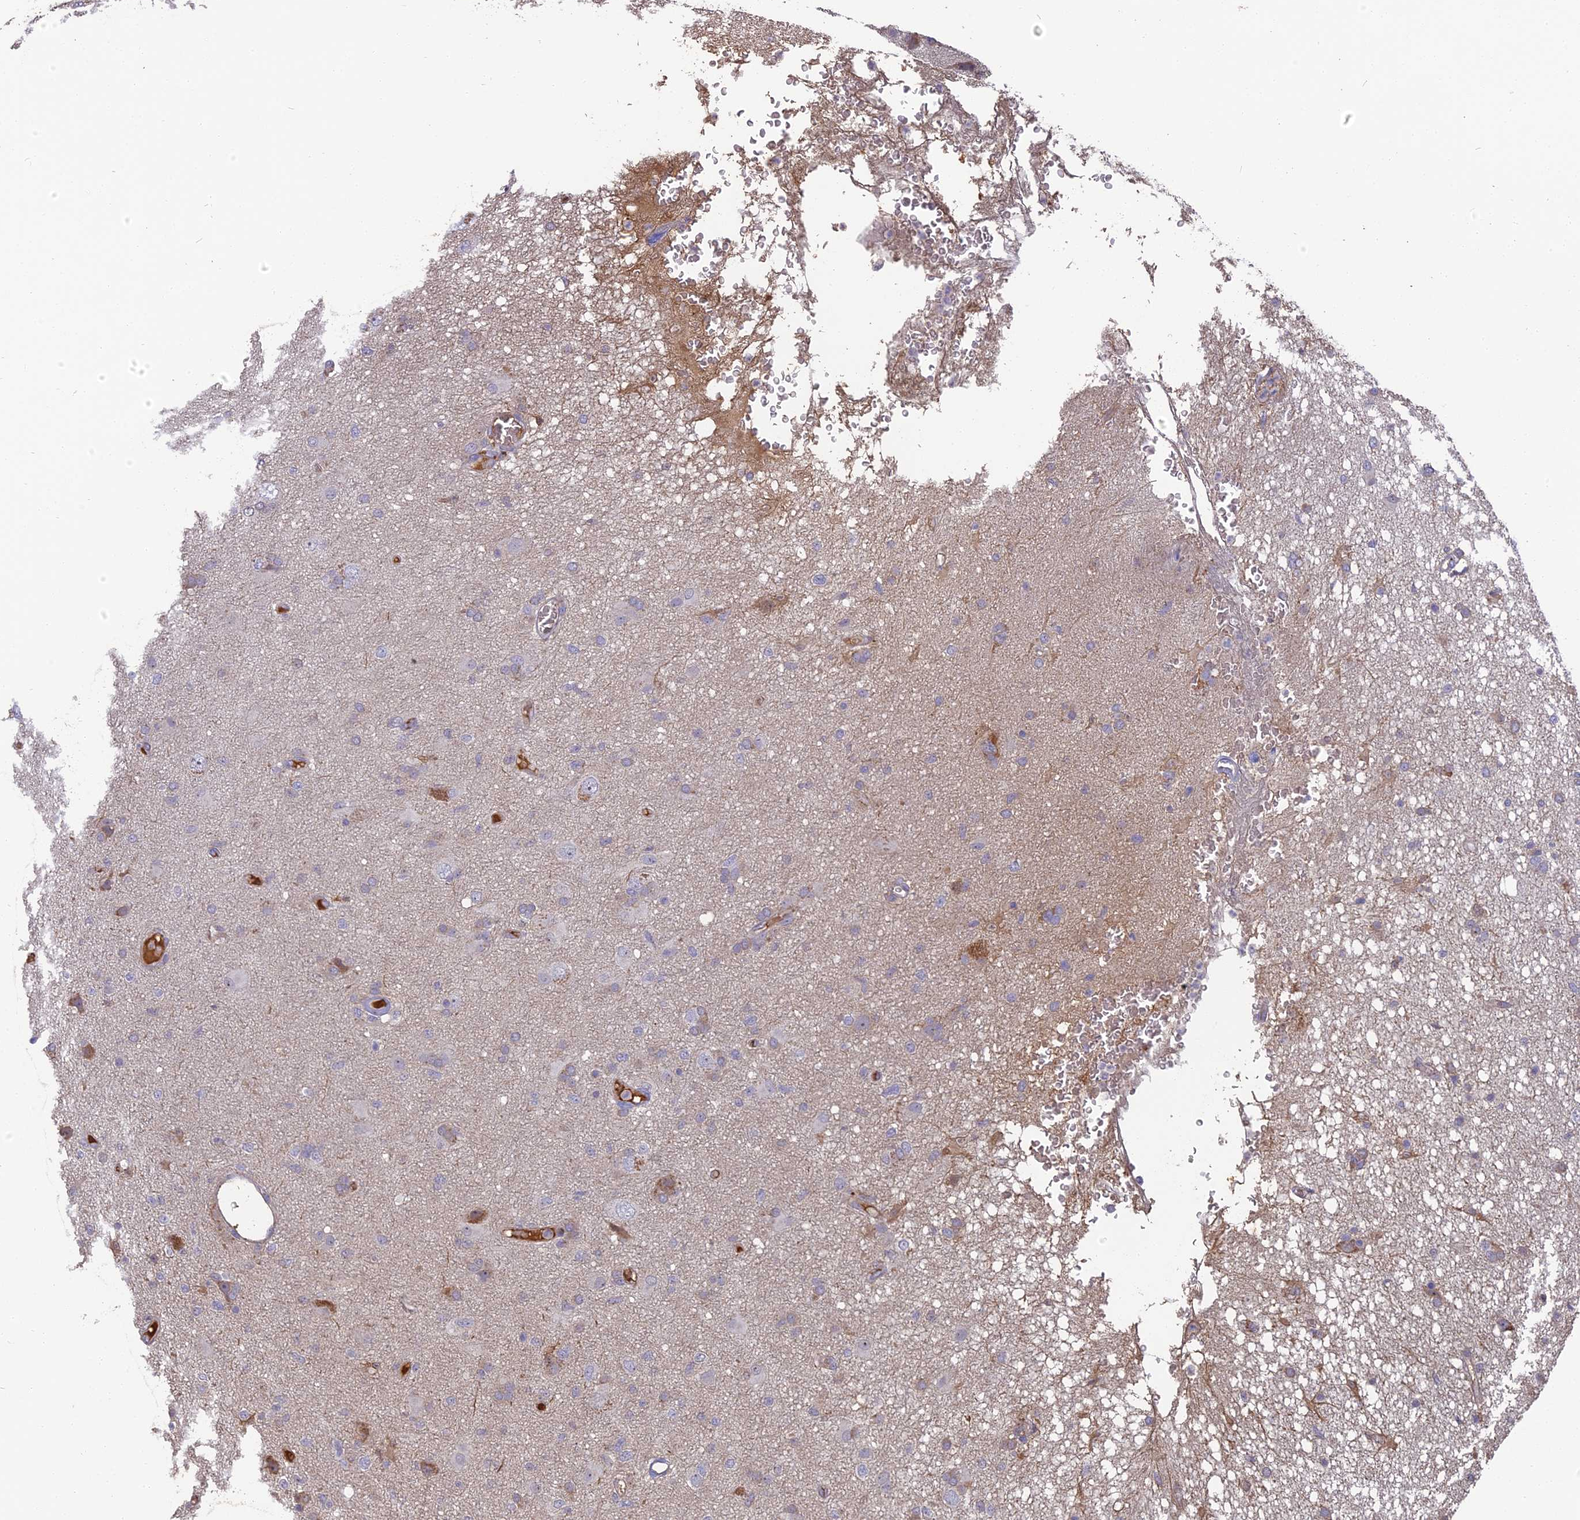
{"staining": {"intensity": "negative", "quantity": "none", "location": "none"}, "tissue": "glioma", "cell_type": "Tumor cells", "image_type": "cancer", "snomed": [{"axis": "morphology", "description": "Glioma, malignant, High grade"}, {"axis": "topography", "description": "Brain"}], "caption": "Immunohistochemistry (IHC) photomicrograph of neoplastic tissue: malignant glioma (high-grade) stained with DAB (3,3'-diaminobenzidine) demonstrates no significant protein positivity in tumor cells. (DAB (3,3'-diaminobenzidine) immunohistochemistry with hematoxylin counter stain).", "gene": "ERMAP", "patient": {"sex": "female", "age": 57}}